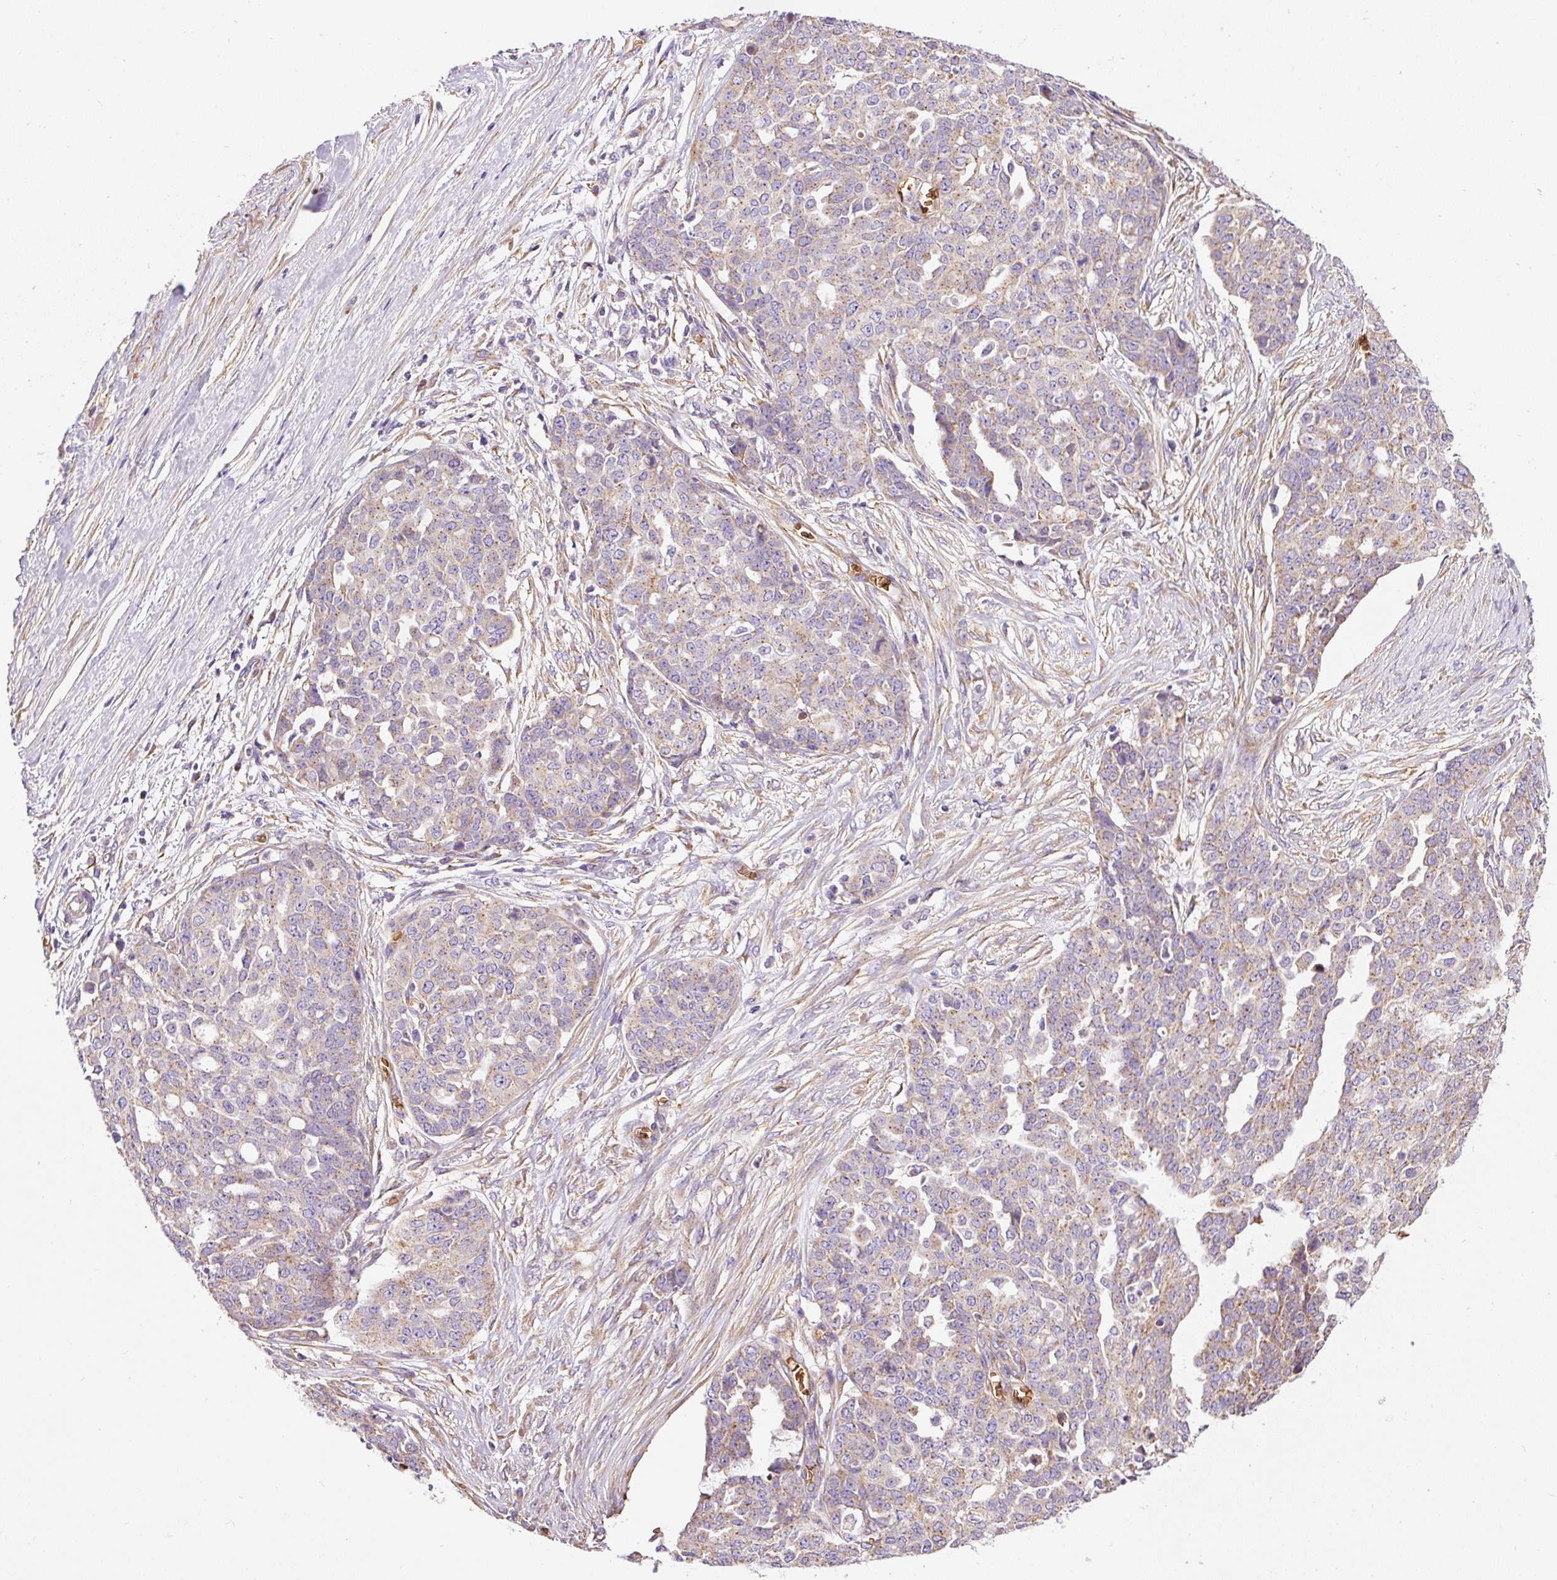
{"staining": {"intensity": "weak", "quantity": "25%-75%", "location": "cytoplasmic/membranous"}, "tissue": "ovarian cancer", "cell_type": "Tumor cells", "image_type": "cancer", "snomed": [{"axis": "morphology", "description": "Cystadenocarcinoma, serous, NOS"}, {"axis": "topography", "description": "Soft tissue"}, {"axis": "topography", "description": "Ovary"}], "caption": "This photomicrograph reveals ovarian cancer stained with immunohistochemistry (IHC) to label a protein in brown. The cytoplasmic/membranous of tumor cells show weak positivity for the protein. Nuclei are counter-stained blue.", "gene": "PRRC2A", "patient": {"sex": "female", "age": 57}}